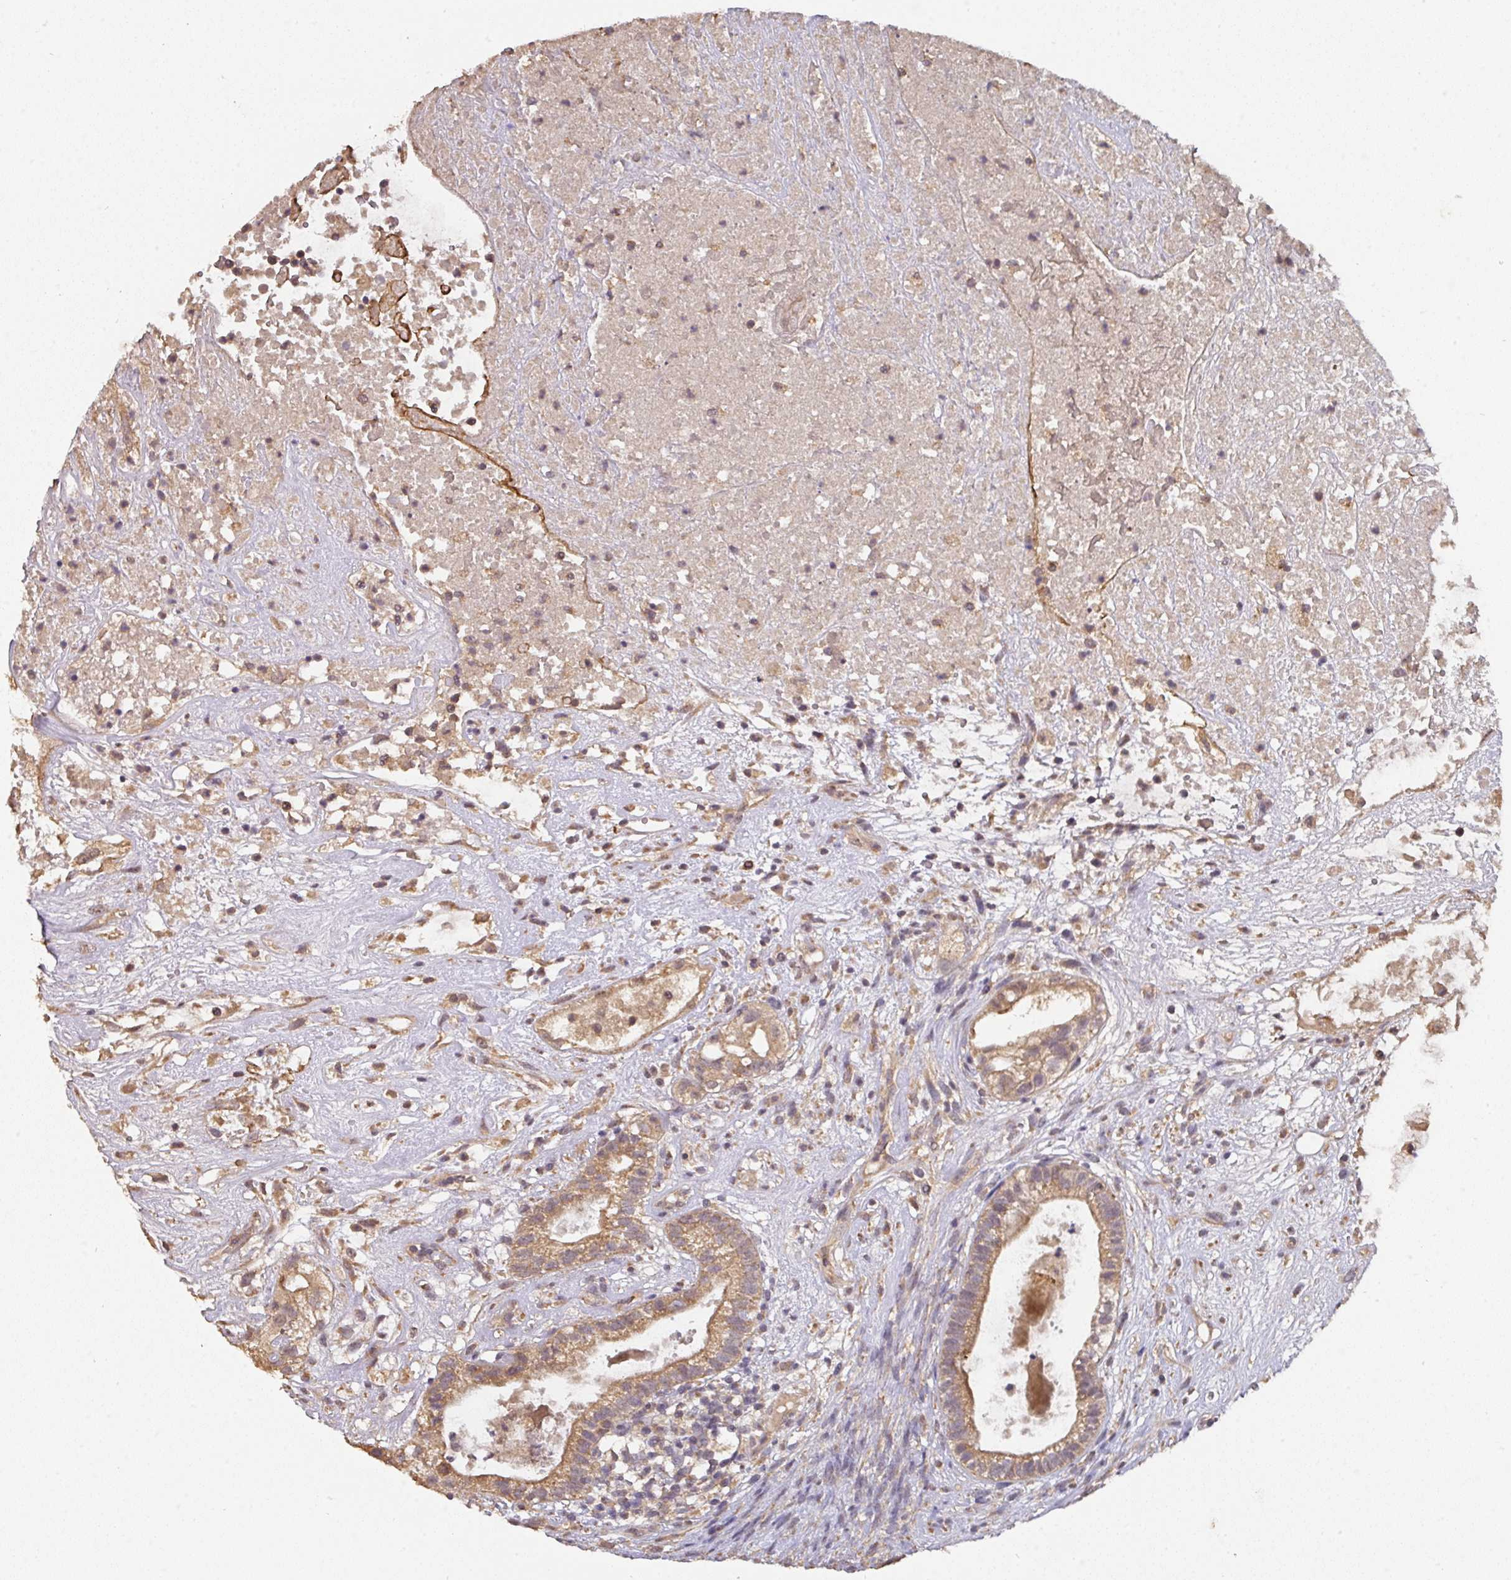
{"staining": {"intensity": "moderate", "quantity": ">75%", "location": "cytoplasmic/membranous"}, "tissue": "testis cancer", "cell_type": "Tumor cells", "image_type": "cancer", "snomed": [{"axis": "morphology", "description": "Seminoma, NOS"}, {"axis": "morphology", "description": "Carcinoma, Embryonal, NOS"}, {"axis": "topography", "description": "Testis"}], "caption": "Seminoma (testis) stained for a protein (brown) displays moderate cytoplasmic/membranous positive staining in approximately >75% of tumor cells.", "gene": "ACVR2B", "patient": {"sex": "male", "age": 41}}